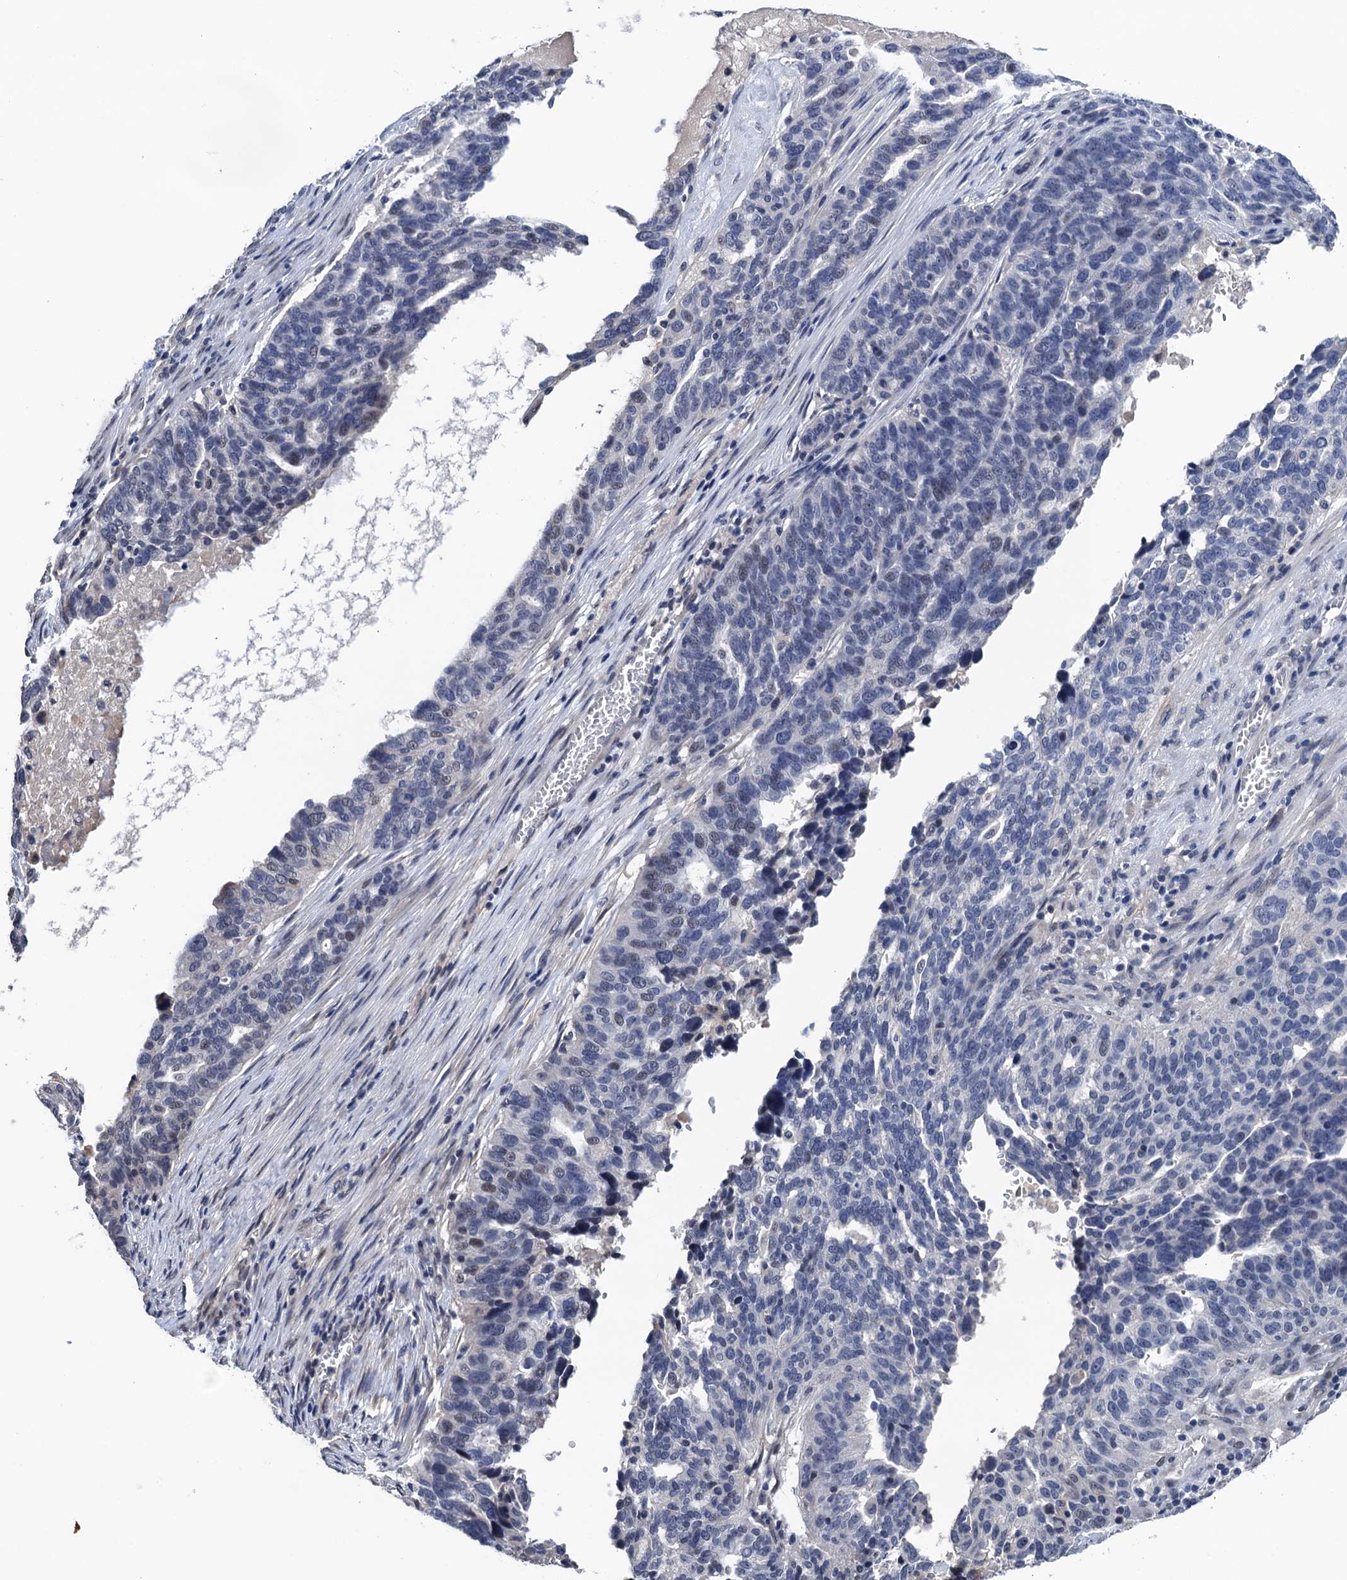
{"staining": {"intensity": "negative", "quantity": "none", "location": "none"}, "tissue": "ovarian cancer", "cell_type": "Tumor cells", "image_type": "cancer", "snomed": [{"axis": "morphology", "description": "Cystadenocarcinoma, serous, NOS"}, {"axis": "topography", "description": "Ovary"}], "caption": "DAB immunohistochemical staining of human ovarian cancer (serous cystadenocarcinoma) reveals no significant expression in tumor cells.", "gene": "ART5", "patient": {"sex": "female", "age": 59}}